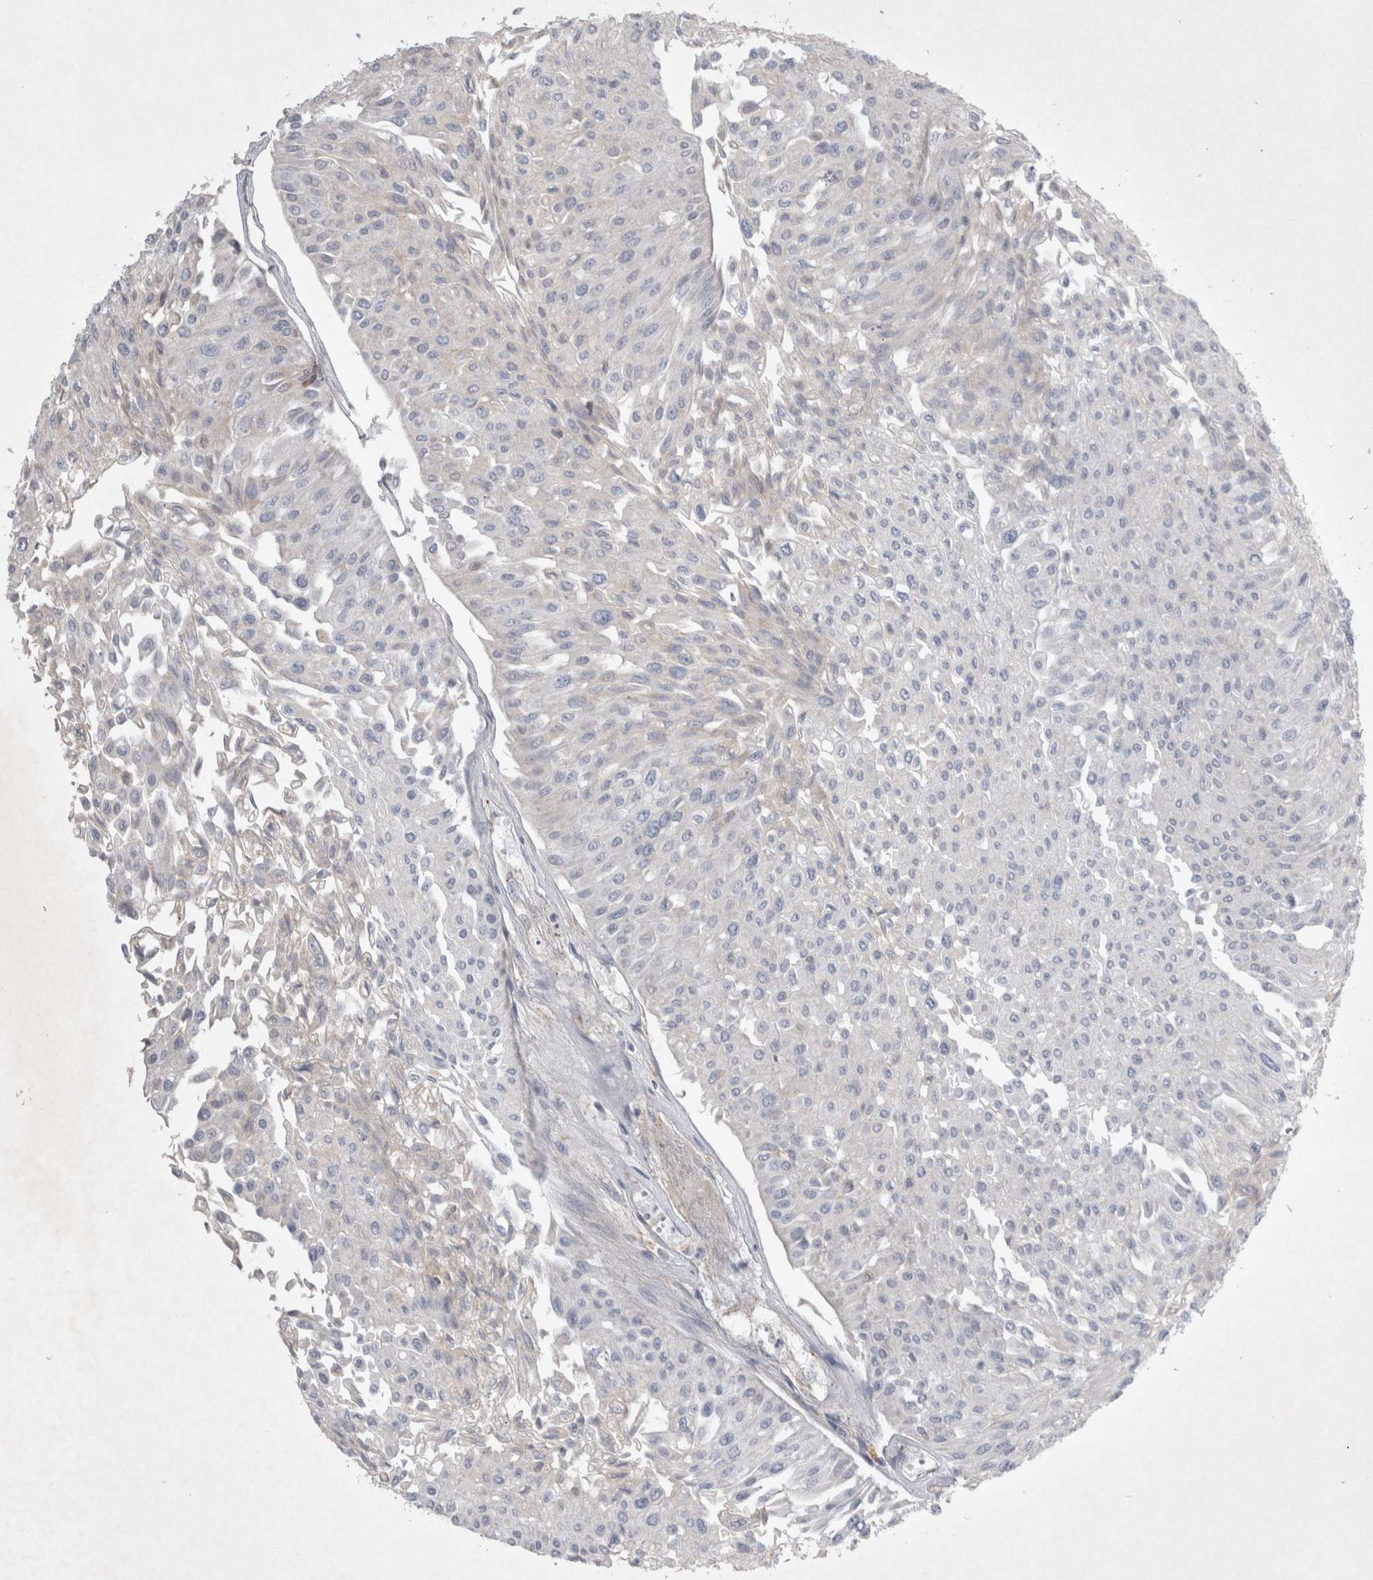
{"staining": {"intensity": "negative", "quantity": "none", "location": "none"}, "tissue": "urothelial cancer", "cell_type": "Tumor cells", "image_type": "cancer", "snomed": [{"axis": "morphology", "description": "Urothelial carcinoma, Low grade"}, {"axis": "topography", "description": "Urinary bladder"}], "caption": "This is a micrograph of IHC staining of low-grade urothelial carcinoma, which shows no staining in tumor cells. Nuclei are stained in blue.", "gene": "STRADB", "patient": {"sex": "male", "age": 67}}